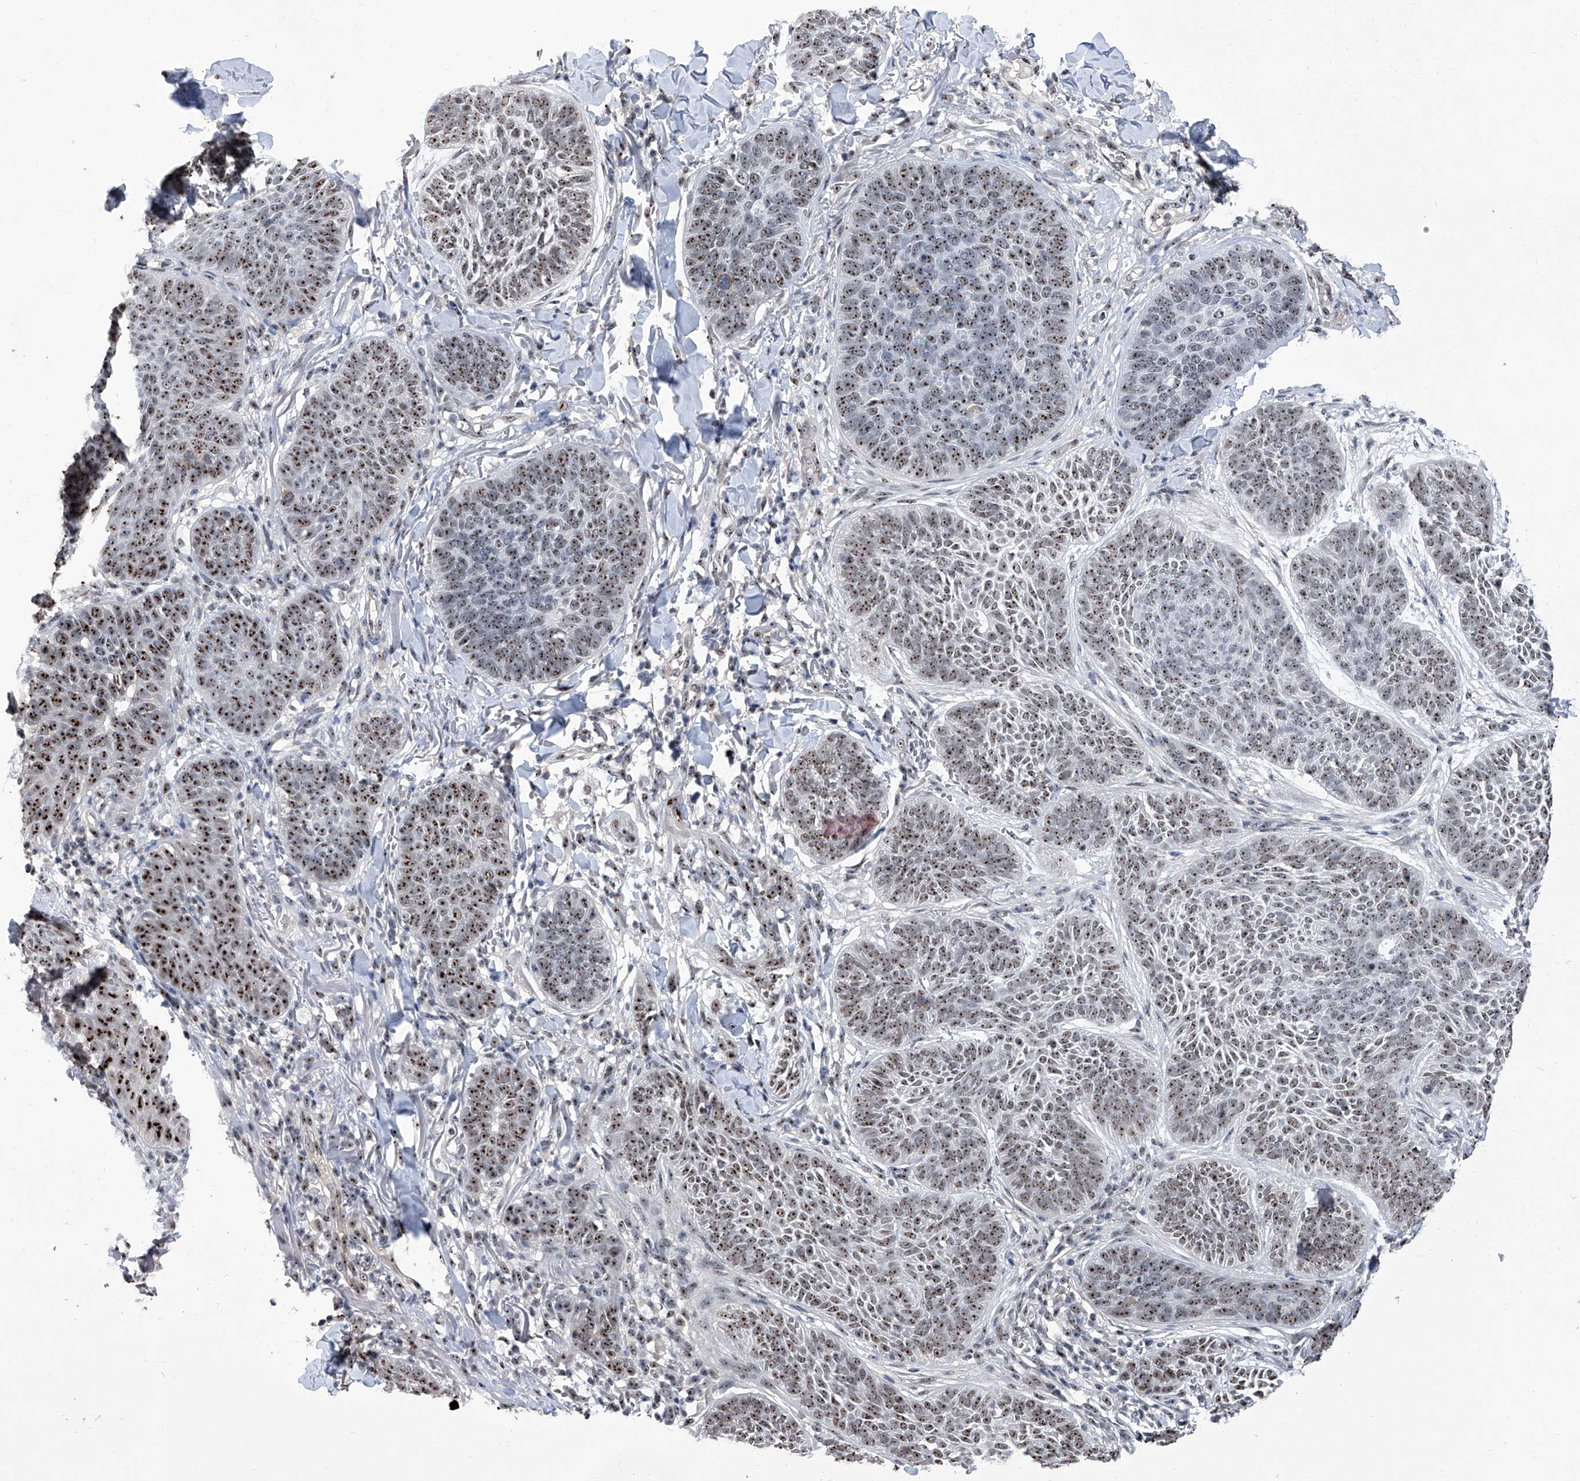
{"staining": {"intensity": "moderate", "quantity": ">75%", "location": "nuclear"}, "tissue": "skin cancer", "cell_type": "Tumor cells", "image_type": "cancer", "snomed": [{"axis": "morphology", "description": "Basal cell carcinoma"}, {"axis": "topography", "description": "Skin"}], "caption": "This histopathology image shows immunohistochemistry (IHC) staining of skin cancer, with medium moderate nuclear positivity in about >75% of tumor cells.", "gene": "CMTR1", "patient": {"sex": "male", "age": 85}}